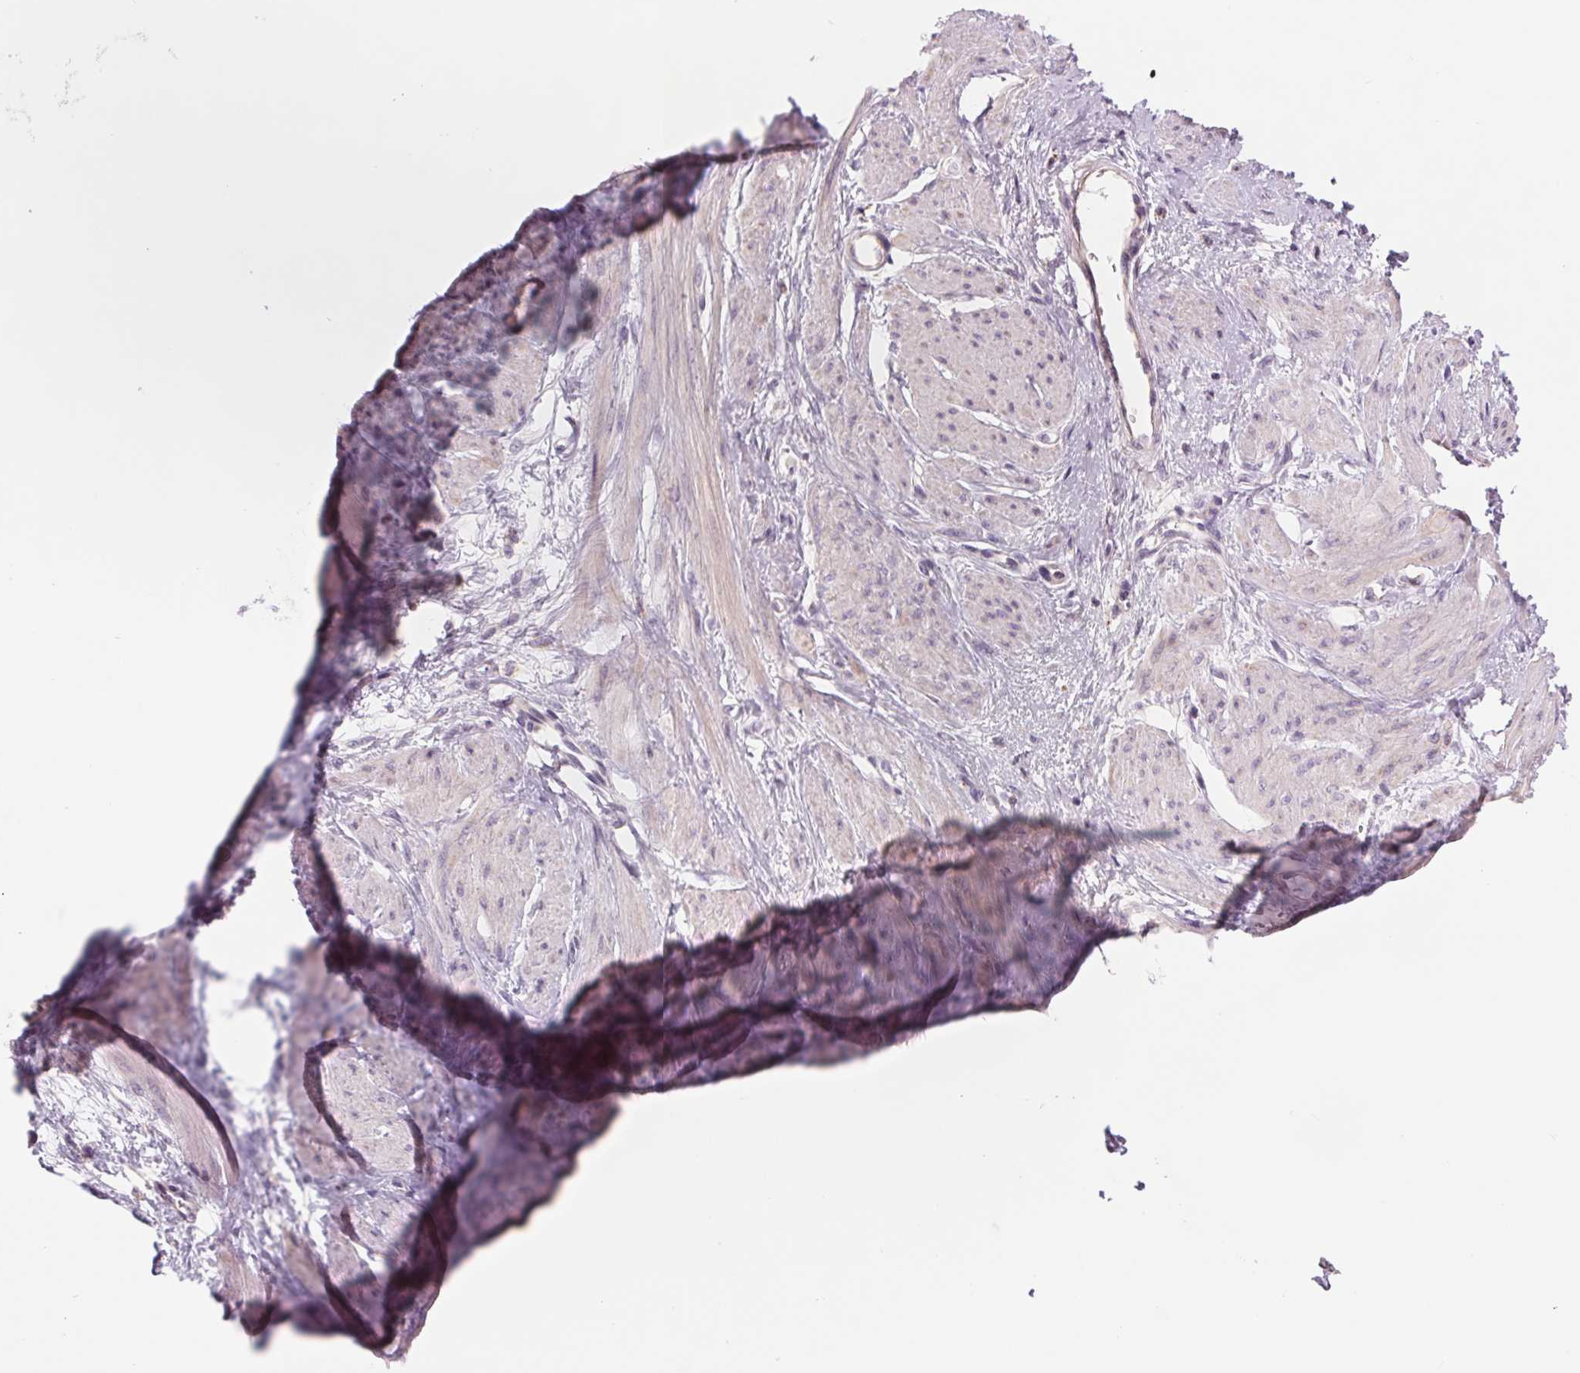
{"staining": {"intensity": "negative", "quantity": "none", "location": "none"}, "tissue": "smooth muscle", "cell_type": "Smooth muscle cells", "image_type": "normal", "snomed": [{"axis": "morphology", "description": "Normal tissue, NOS"}, {"axis": "topography", "description": "Smooth muscle"}, {"axis": "topography", "description": "Uterus"}], "caption": "Immunohistochemical staining of unremarkable human smooth muscle demonstrates no significant expression in smooth muscle cells. (Brightfield microscopy of DAB IHC at high magnification).", "gene": "SAMD5", "patient": {"sex": "female", "age": 39}}